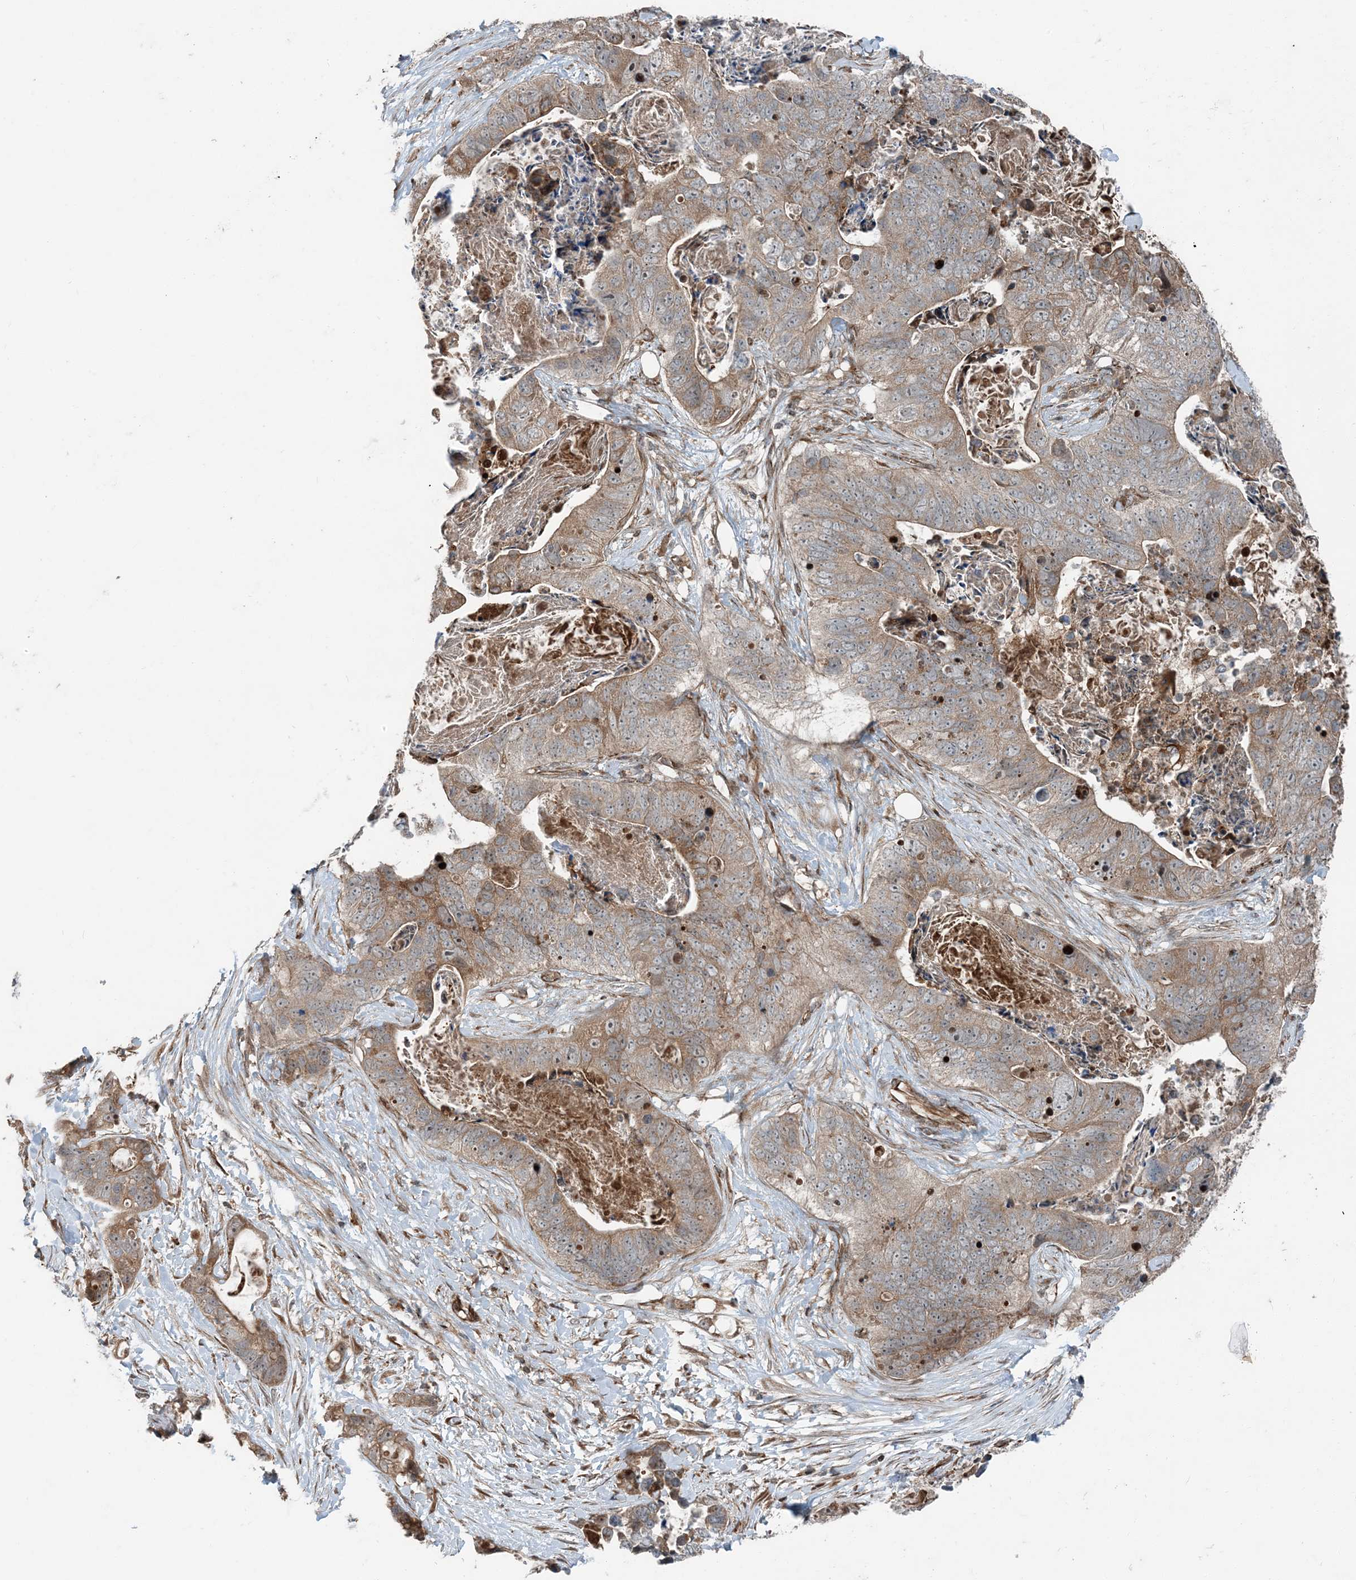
{"staining": {"intensity": "weak", "quantity": ">75%", "location": "cytoplasmic/membranous"}, "tissue": "stomach cancer", "cell_type": "Tumor cells", "image_type": "cancer", "snomed": [{"axis": "morphology", "description": "Adenocarcinoma, NOS"}, {"axis": "topography", "description": "Stomach"}], "caption": "Stomach cancer was stained to show a protein in brown. There is low levels of weak cytoplasmic/membranous expression in about >75% of tumor cells. (DAB IHC with brightfield microscopy, high magnification).", "gene": "EDEM2", "patient": {"sex": "female", "age": 89}}